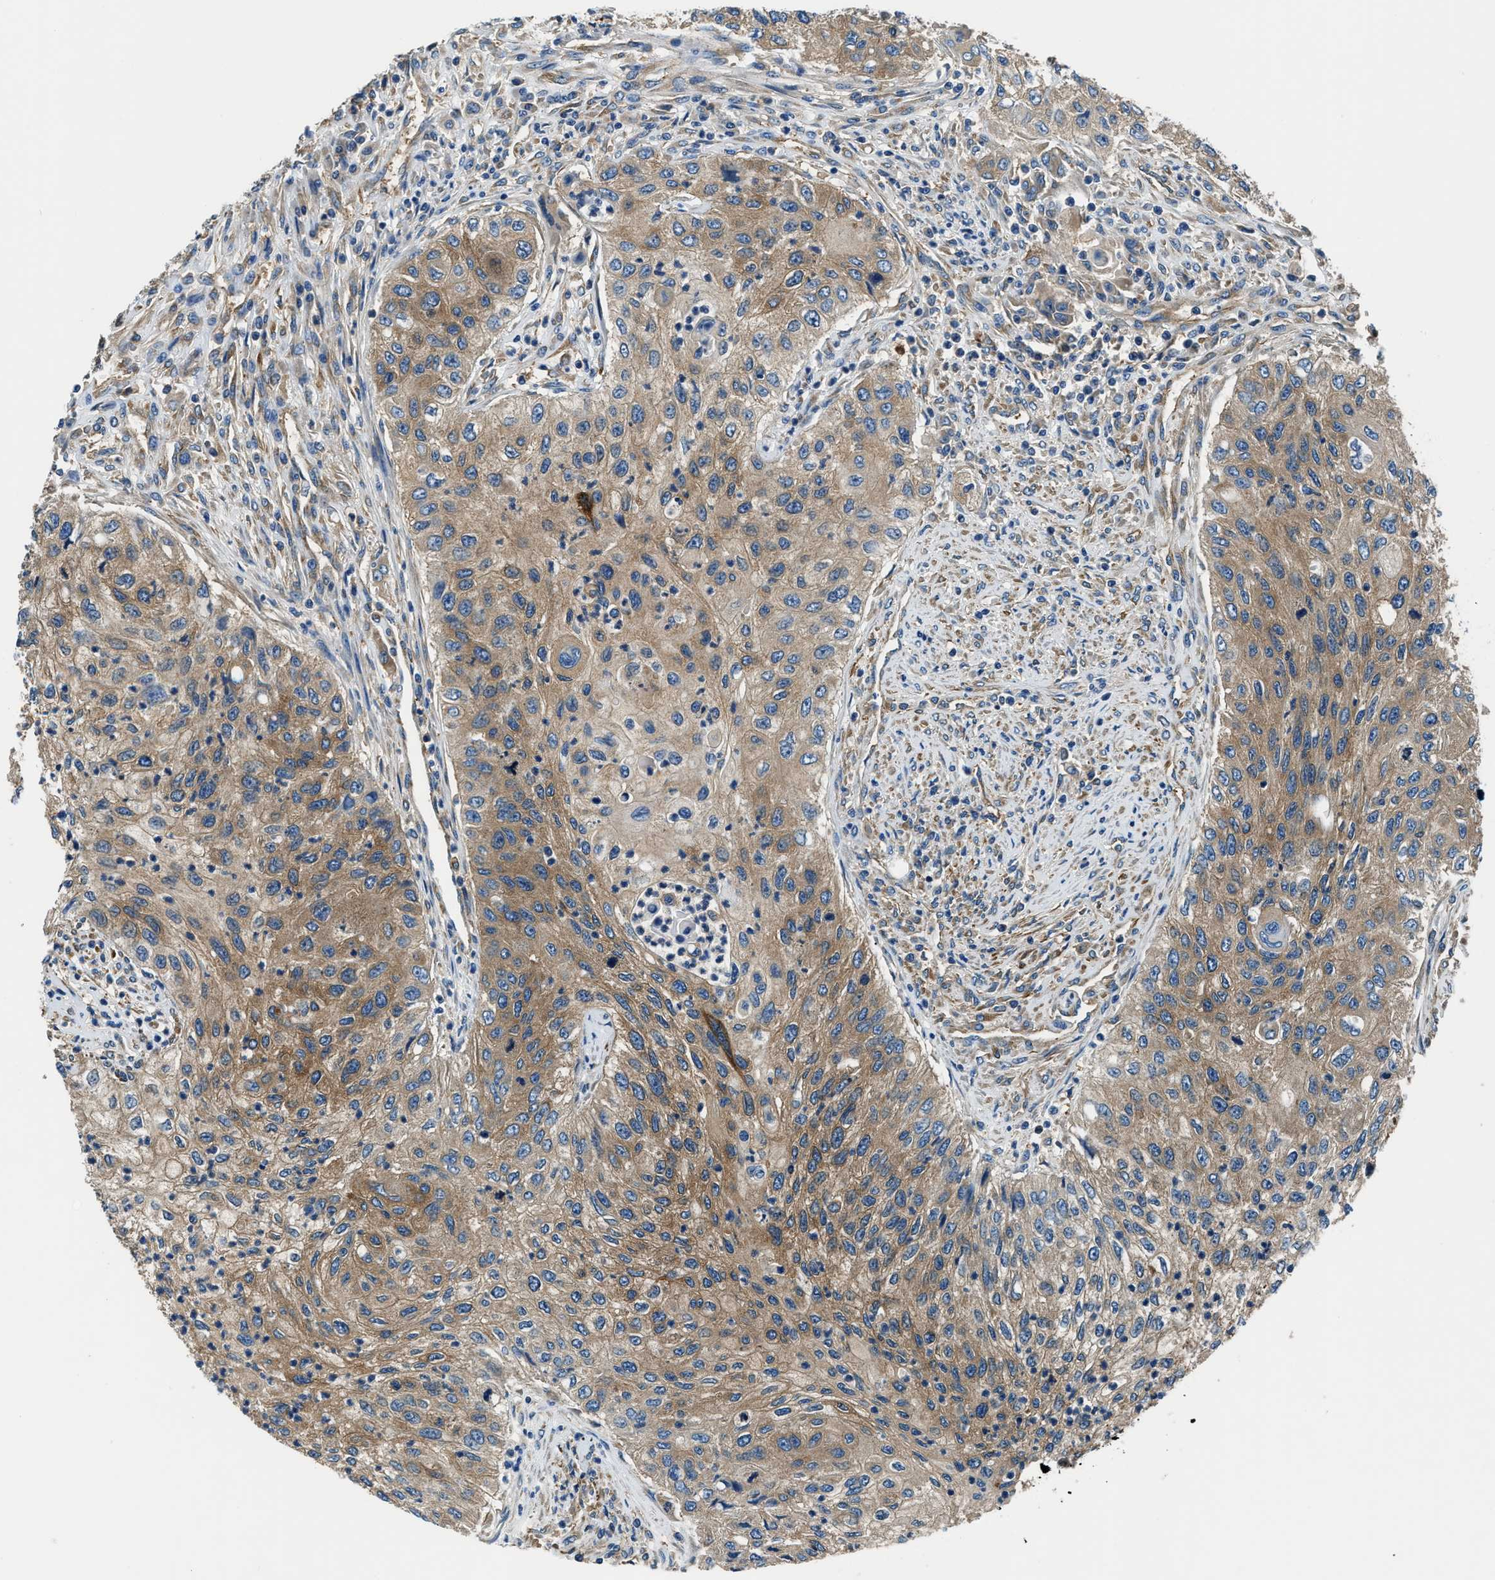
{"staining": {"intensity": "moderate", "quantity": ">75%", "location": "cytoplasmic/membranous"}, "tissue": "urothelial cancer", "cell_type": "Tumor cells", "image_type": "cancer", "snomed": [{"axis": "morphology", "description": "Urothelial carcinoma, High grade"}, {"axis": "topography", "description": "Urinary bladder"}], "caption": "DAB immunohistochemical staining of high-grade urothelial carcinoma shows moderate cytoplasmic/membranous protein staining in about >75% of tumor cells. (brown staining indicates protein expression, while blue staining denotes nuclei).", "gene": "EEA1", "patient": {"sex": "female", "age": 60}}